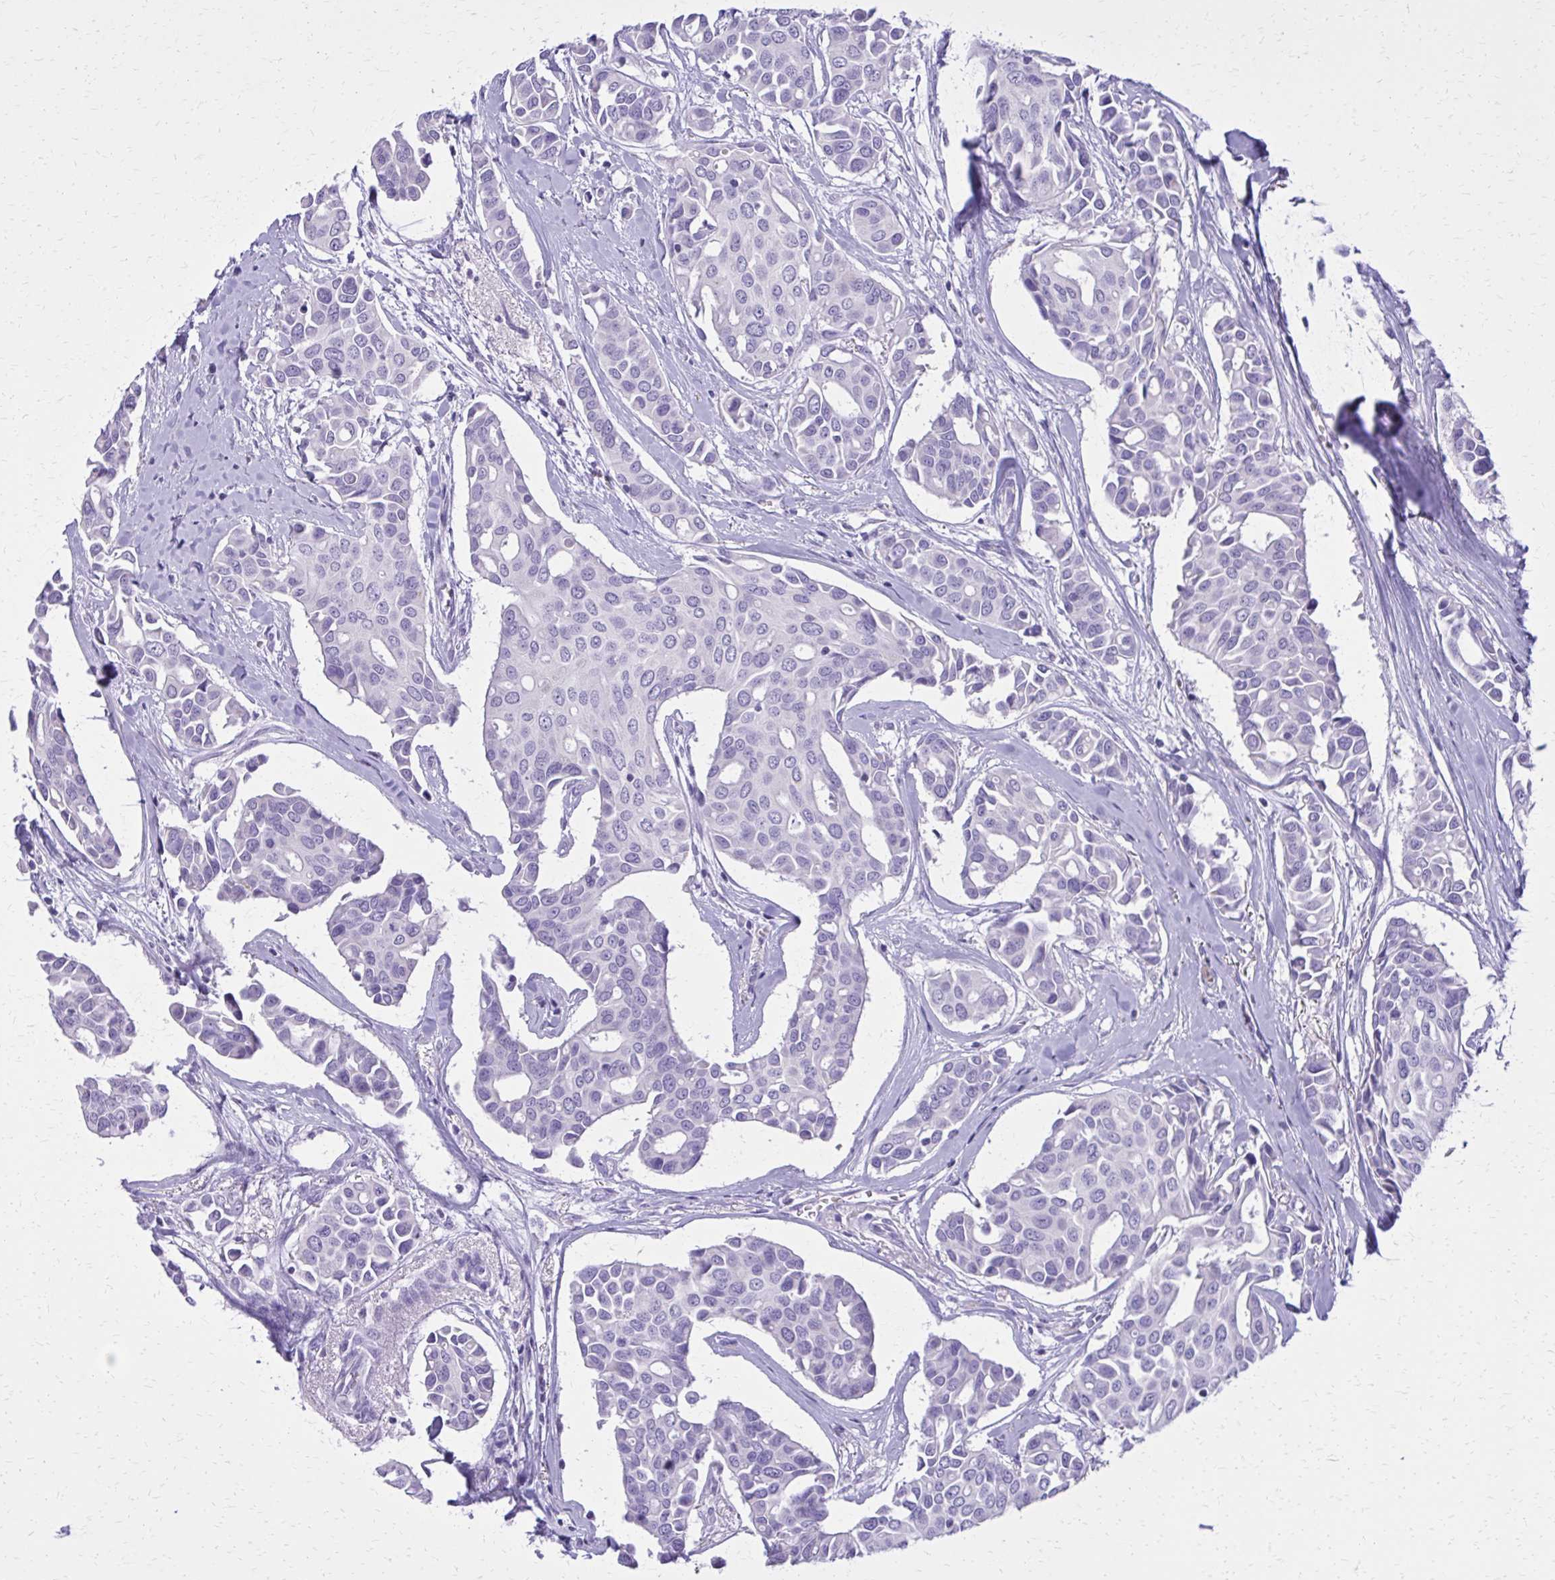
{"staining": {"intensity": "negative", "quantity": "none", "location": "none"}, "tissue": "breast cancer", "cell_type": "Tumor cells", "image_type": "cancer", "snomed": [{"axis": "morphology", "description": "Duct carcinoma"}, {"axis": "topography", "description": "Breast"}], "caption": "DAB (3,3'-diaminobenzidine) immunohistochemical staining of human breast cancer (intraductal carcinoma) reveals no significant staining in tumor cells.", "gene": "CAT", "patient": {"sex": "female", "age": 54}}